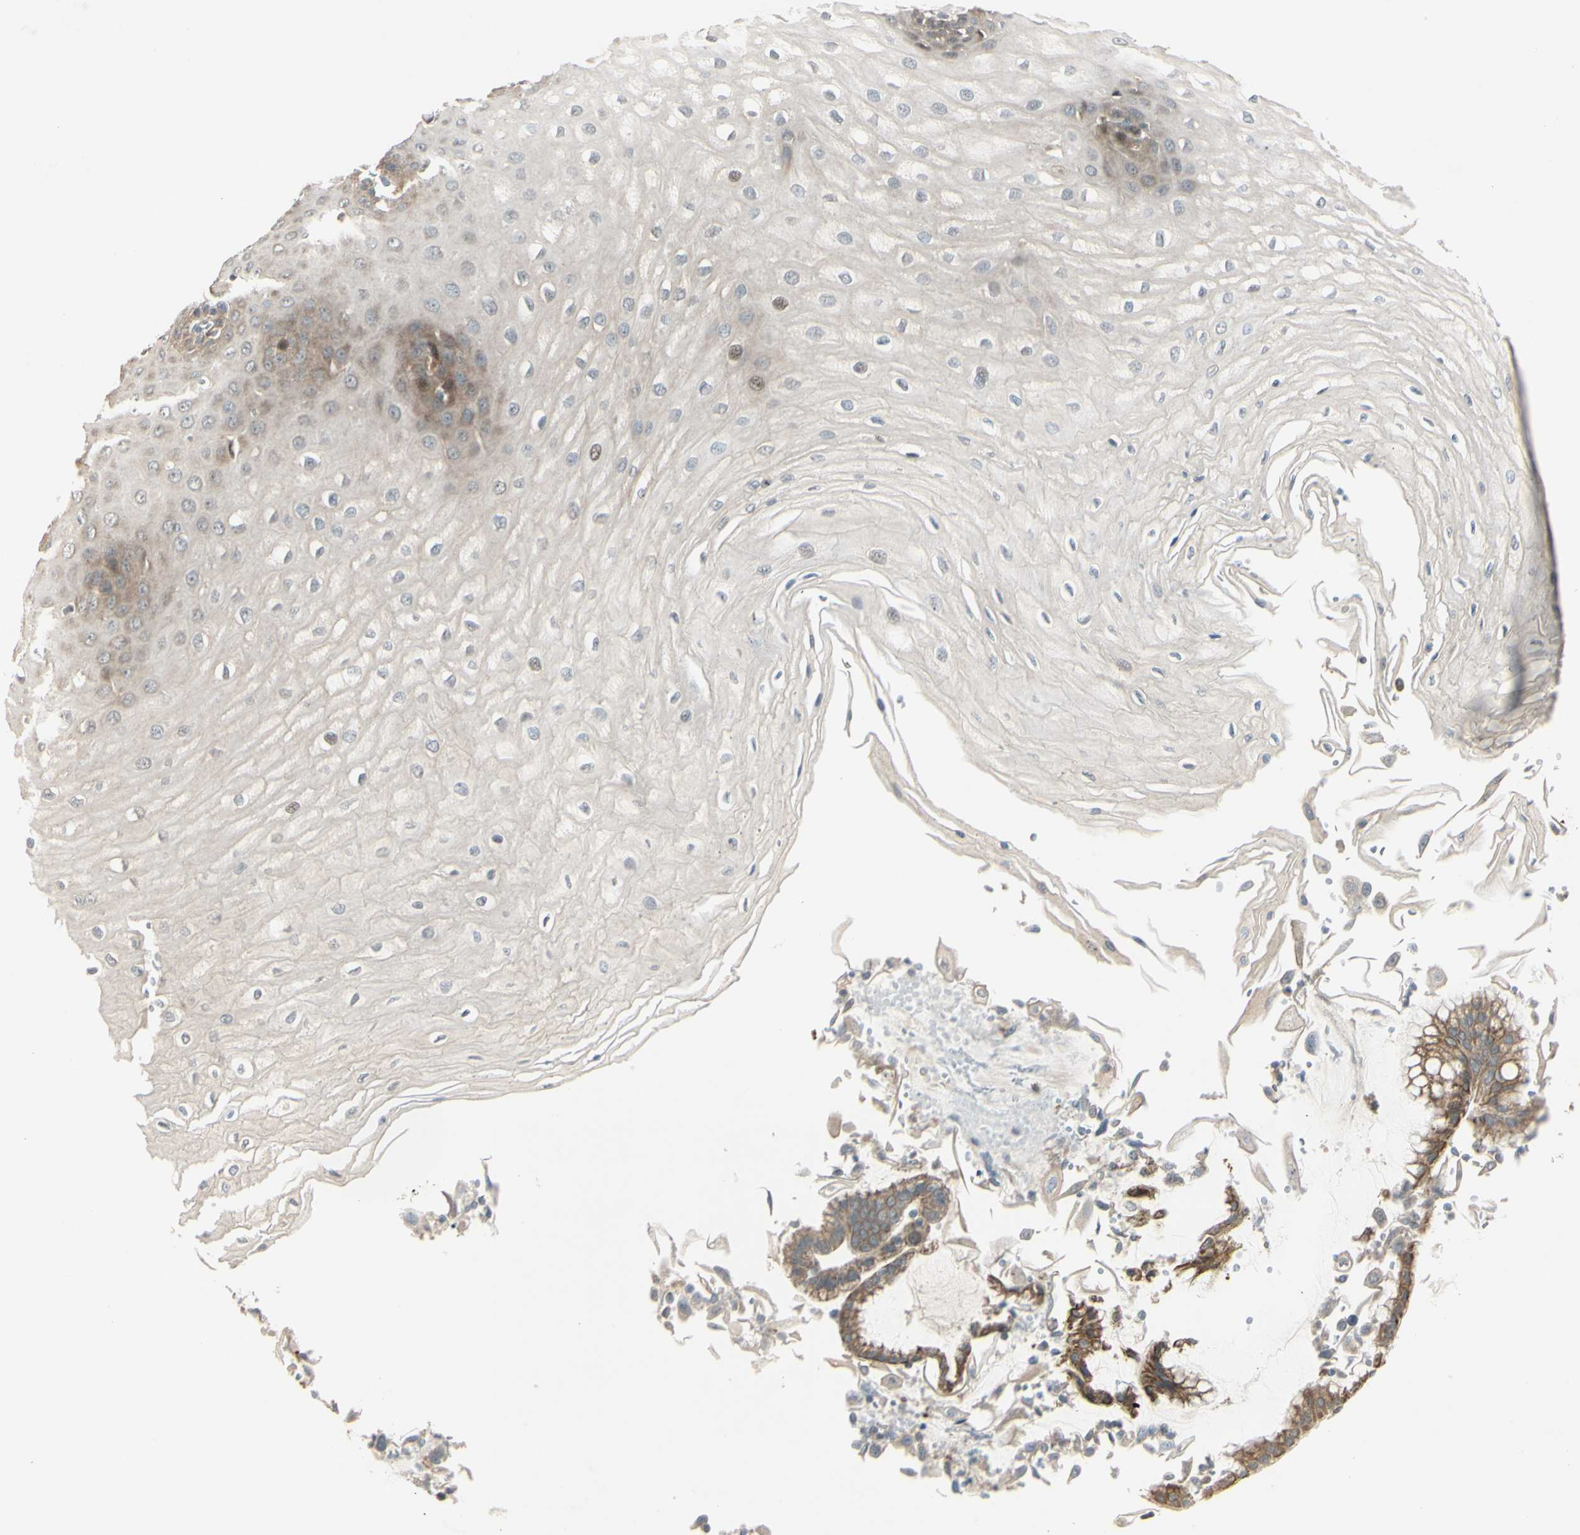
{"staining": {"intensity": "weak", "quantity": "<25%", "location": "cytoplasmic/membranous,nuclear"}, "tissue": "esophagus", "cell_type": "Squamous epithelial cells", "image_type": "normal", "snomed": [{"axis": "morphology", "description": "Normal tissue, NOS"}, {"axis": "morphology", "description": "Squamous cell carcinoma, NOS"}, {"axis": "topography", "description": "Esophagus"}], "caption": "Immunohistochemistry (IHC) histopathology image of benign esophagus: esophagus stained with DAB displays no significant protein staining in squamous epithelial cells. (DAB (3,3'-diaminobenzidine) IHC with hematoxylin counter stain).", "gene": "NDFIP1", "patient": {"sex": "male", "age": 65}}